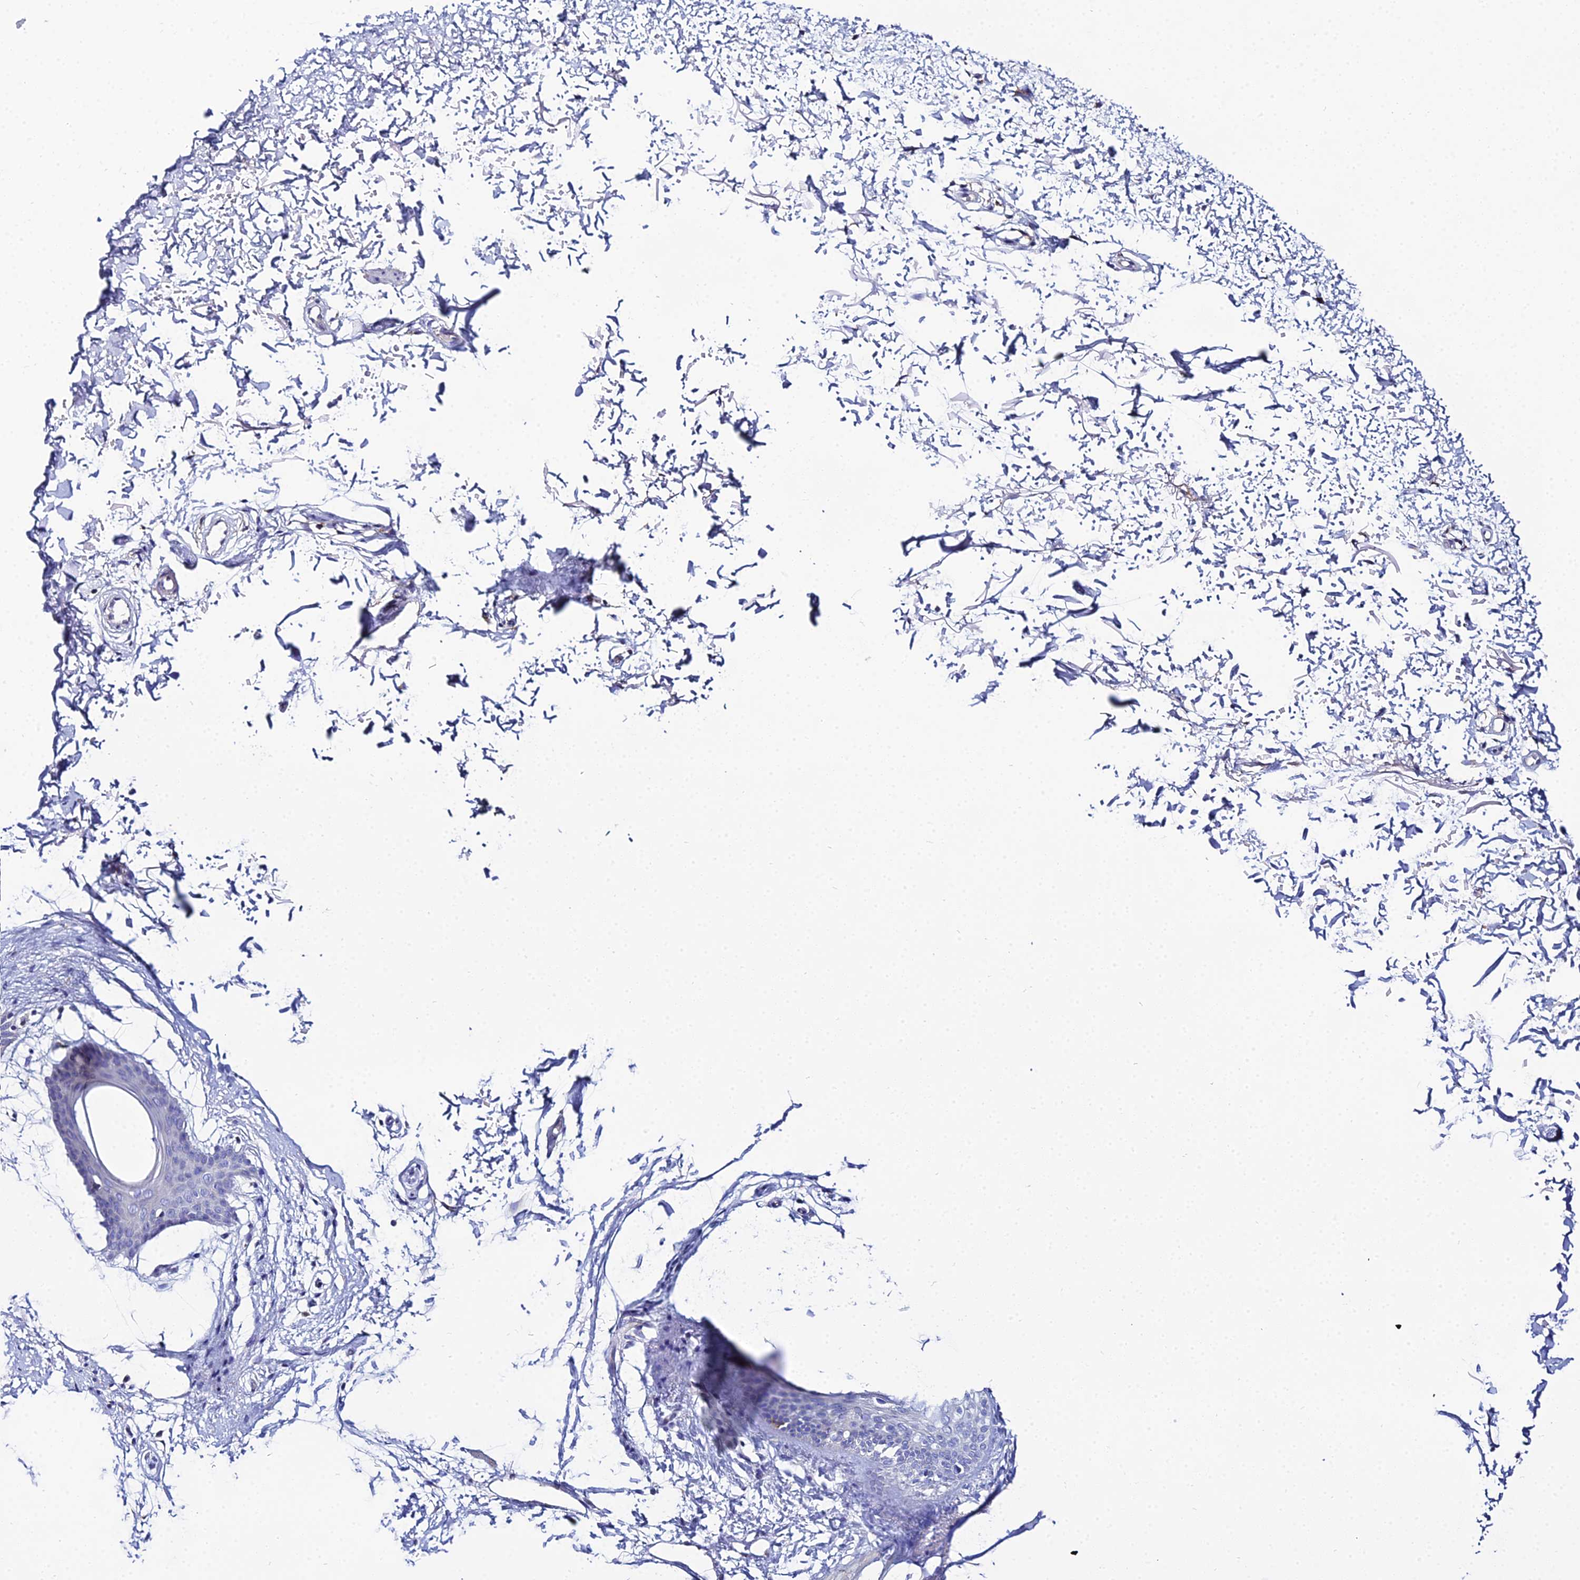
{"staining": {"intensity": "negative", "quantity": "none", "location": "none"}, "tissue": "skin", "cell_type": "Fibroblasts", "image_type": "normal", "snomed": [{"axis": "morphology", "description": "Normal tissue, NOS"}, {"axis": "topography", "description": "Skin"}], "caption": "An immunohistochemistry micrograph of benign skin is shown. There is no staining in fibroblasts of skin. (Immunohistochemistry, brightfield microscopy, high magnification).", "gene": "ZXDA", "patient": {"sex": "male", "age": 66}}